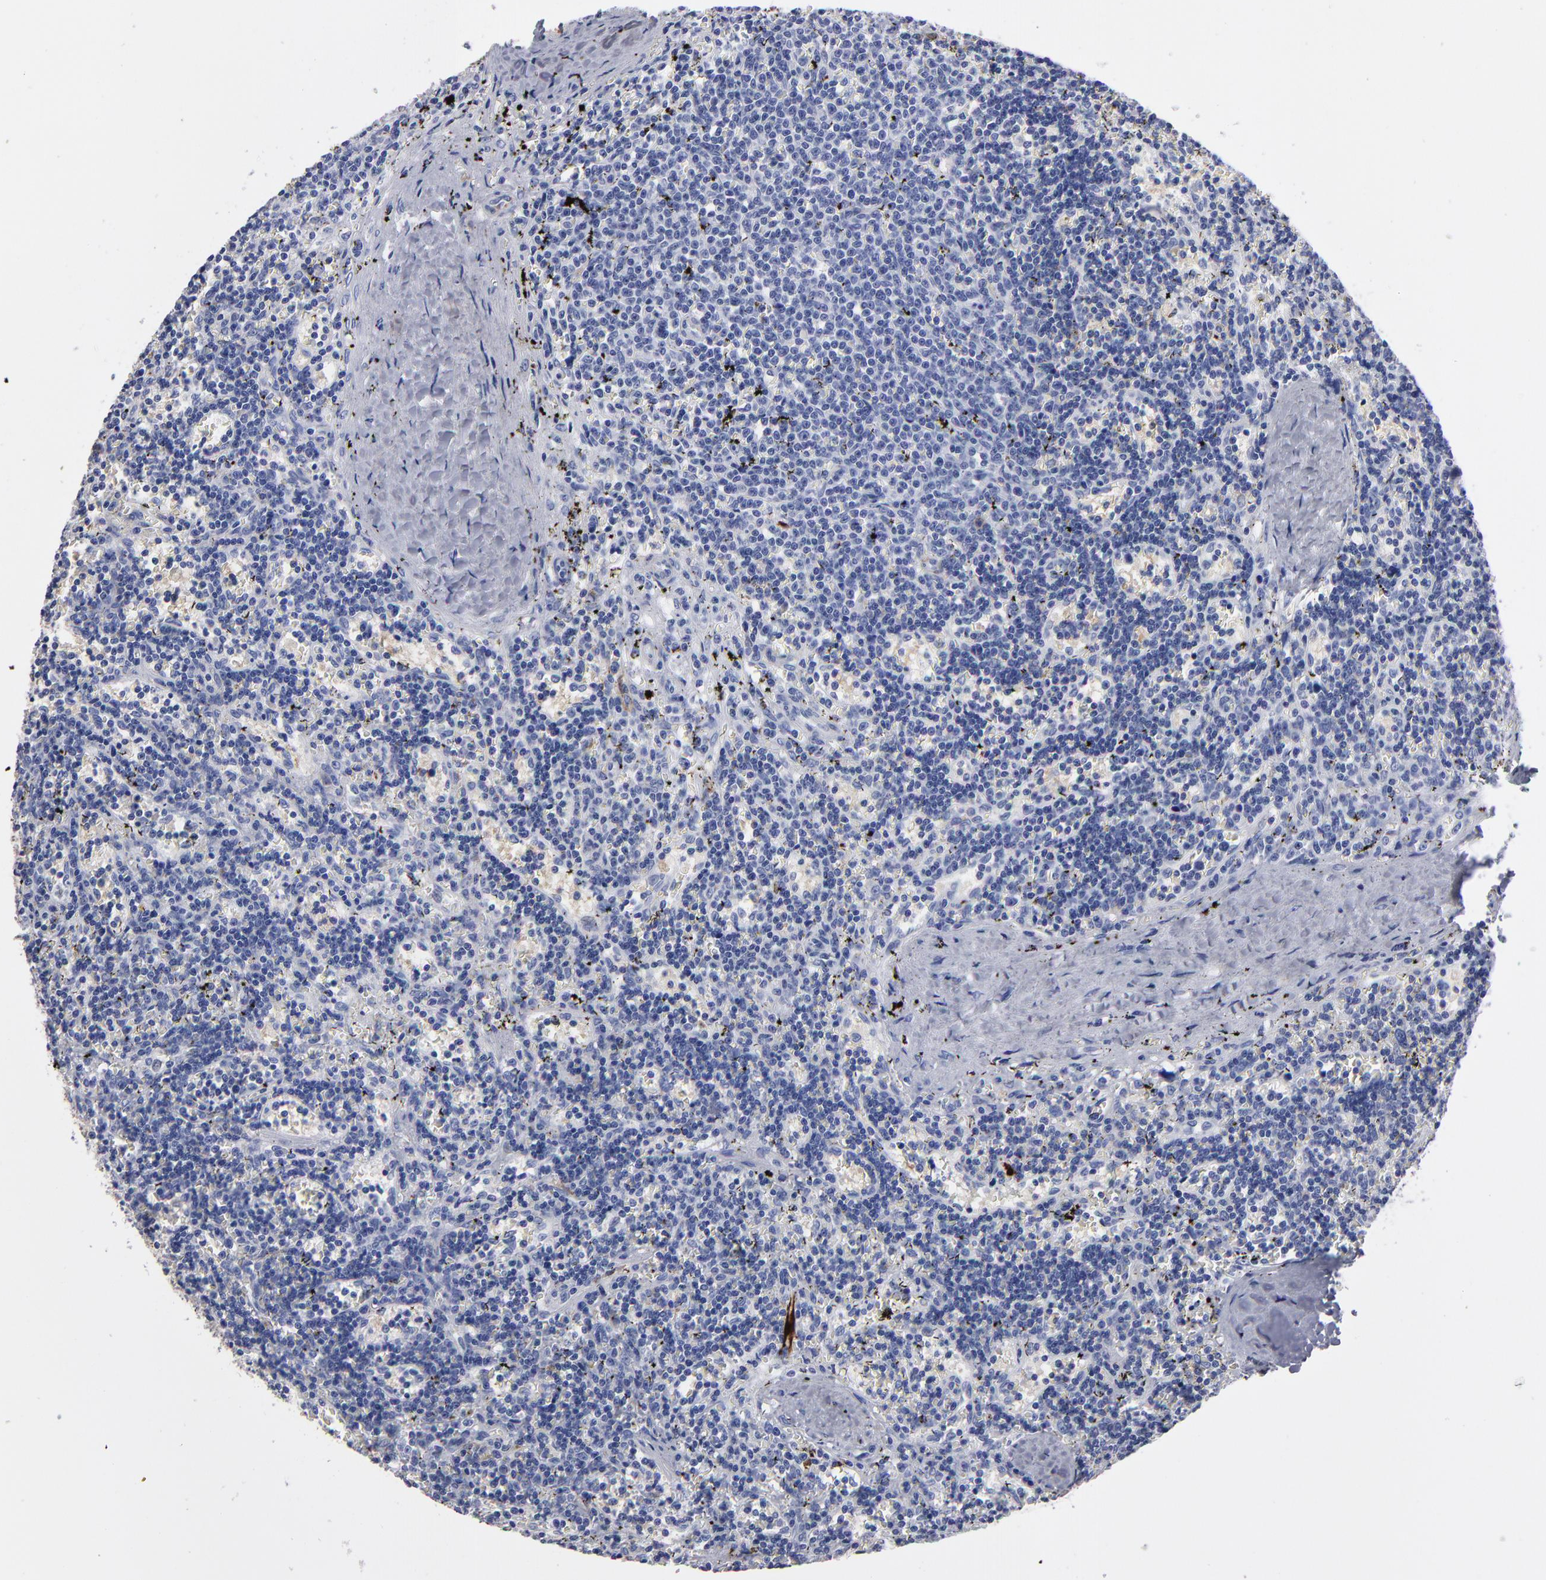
{"staining": {"intensity": "negative", "quantity": "none", "location": "none"}, "tissue": "lymphoma", "cell_type": "Tumor cells", "image_type": "cancer", "snomed": [{"axis": "morphology", "description": "Malignant lymphoma, non-Hodgkin's type, Low grade"}, {"axis": "topography", "description": "Spleen"}], "caption": "Lymphoma was stained to show a protein in brown. There is no significant staining in tumor cells.", "gene": "FABP4", "patient": {"sex": "male", "age": 60}}